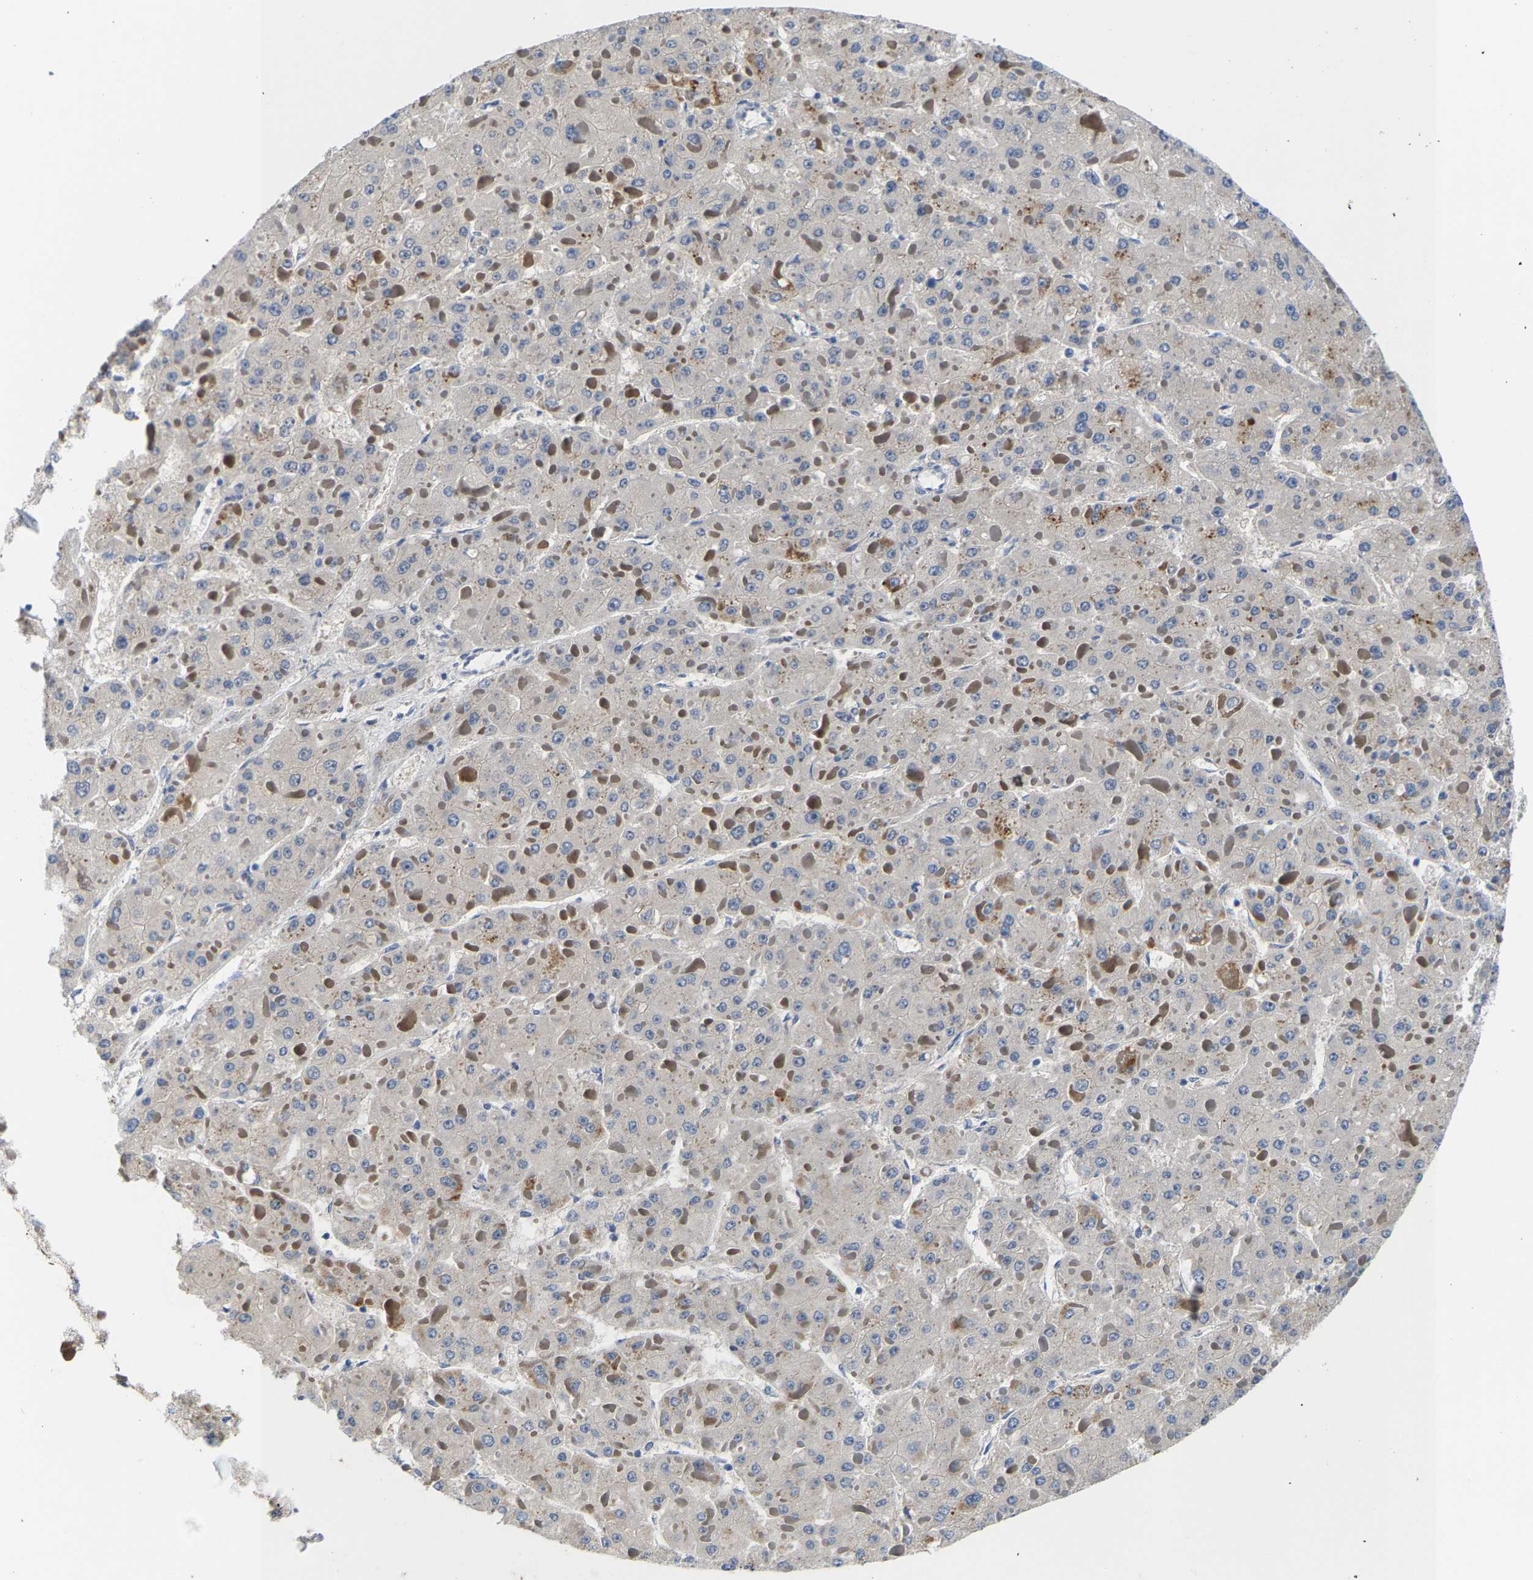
{"staining": {"intensity": "negative", "quantity": "none", "location": "none"}, "tissue": "liver cancer", "cell_type": "Tumor cells", "image_type": "cancer", "snomed": [{"axis": "morphology", "description": "Carcinoma, Hepatocellular, NOS"}, {"axis": "topography", "description": "Liver"}], "caption": "The micrograph shows no significant positivity in tumor cells of hepatocellular carcinoma (liver).", "gene": "KLHL1", "patient": {"sex": "female", "age": 73}}